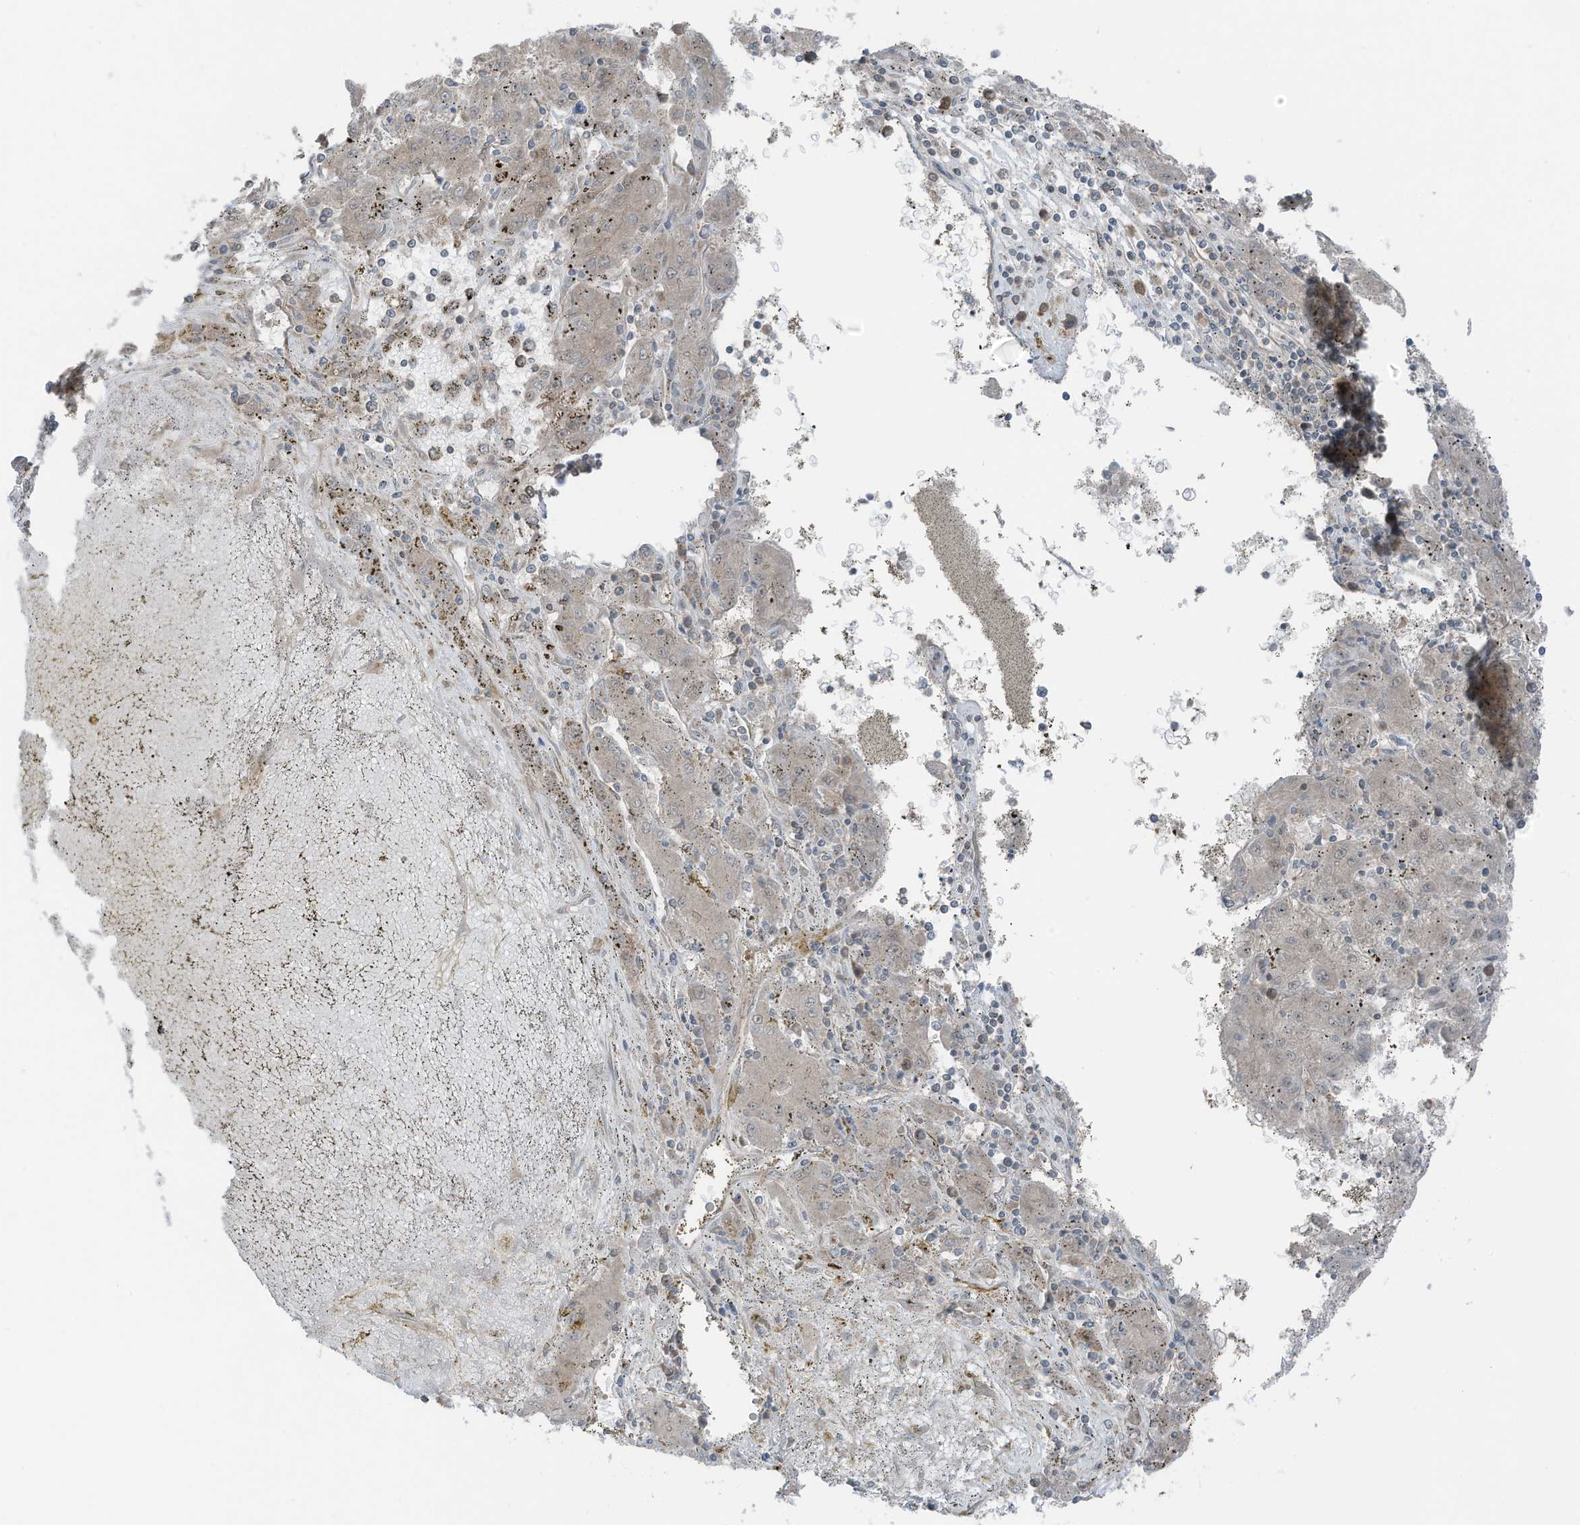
{"staining": {"intensity": "negative", "quantity": "none", "location": "none"}, "tissue": "liver cancer", "cell_type": "Tumor cells", "image_type": "cancer", "snomed": [{"axis": "morphology", "description": "Carcinoma, Hepatocellular, NOS"}, {"axis": "topography", "description": "Liver"}], "caption": "Liver cancer stained for a protein using immunohistochemistry shows no expression tumor cells.", "gene": "TXNDC9", "patient": {"sex": "male", "age": 72}}